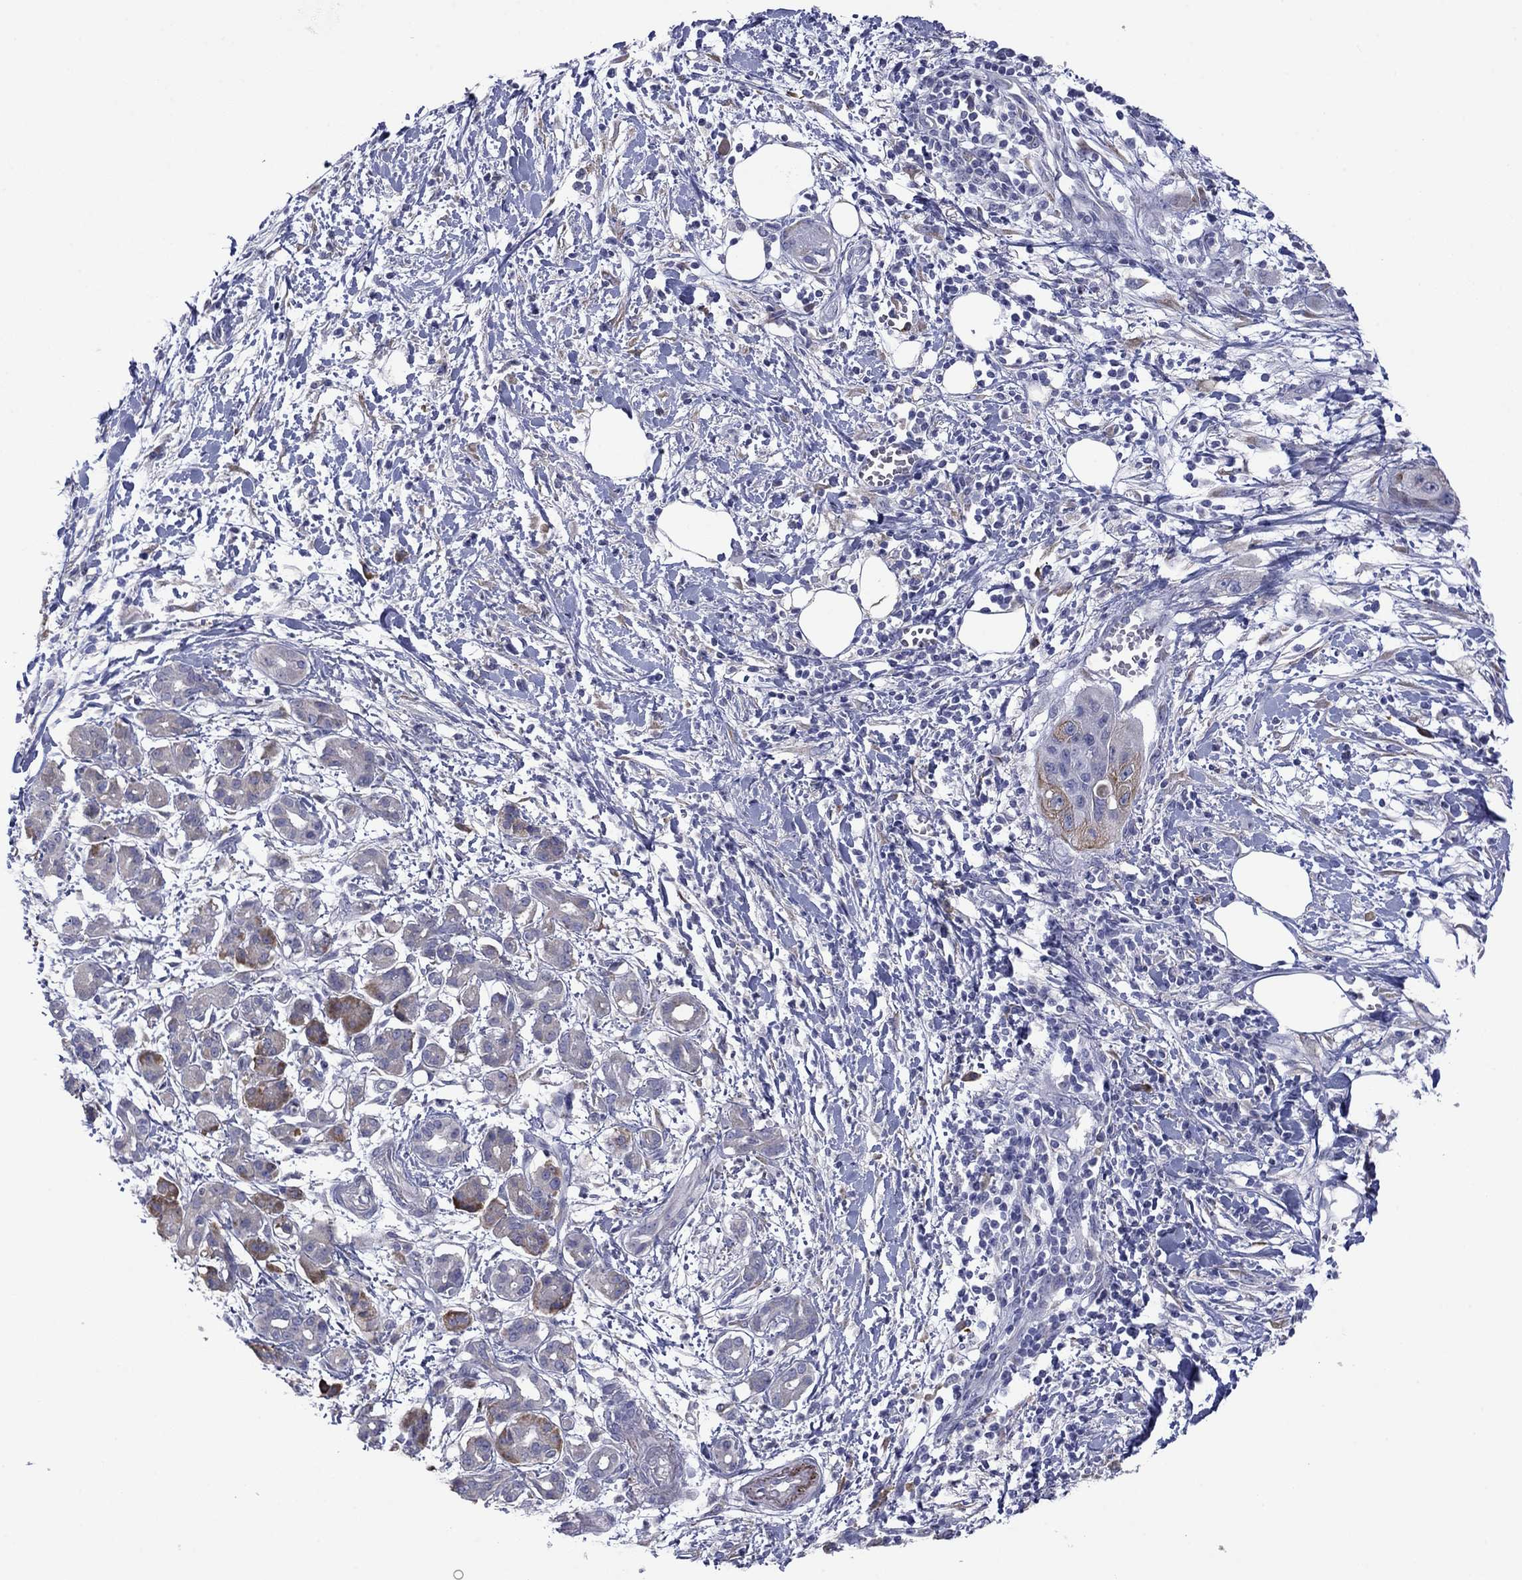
{"staining": {"intensity": "moderate", "quantity": "<25%", "location": "cytoplasmic/membranous"}, "tissue": "pancreatic cancer", "cell_type": "Tumor cells", "image_type": "cancer", "snomed": [{"axis": "morphology", "description": "Adenocarcinoma, NOS"}, {"axis": "topography", "description": "Pancreas"}], "caption": "Tumor cells show low levels of moderate cytoplasmic/membranous expression in approximately <25% of cells in human pancreatic cancer.", "gene": "TMPRSS11A", "patient": {"sex": "male", "age": 72}}